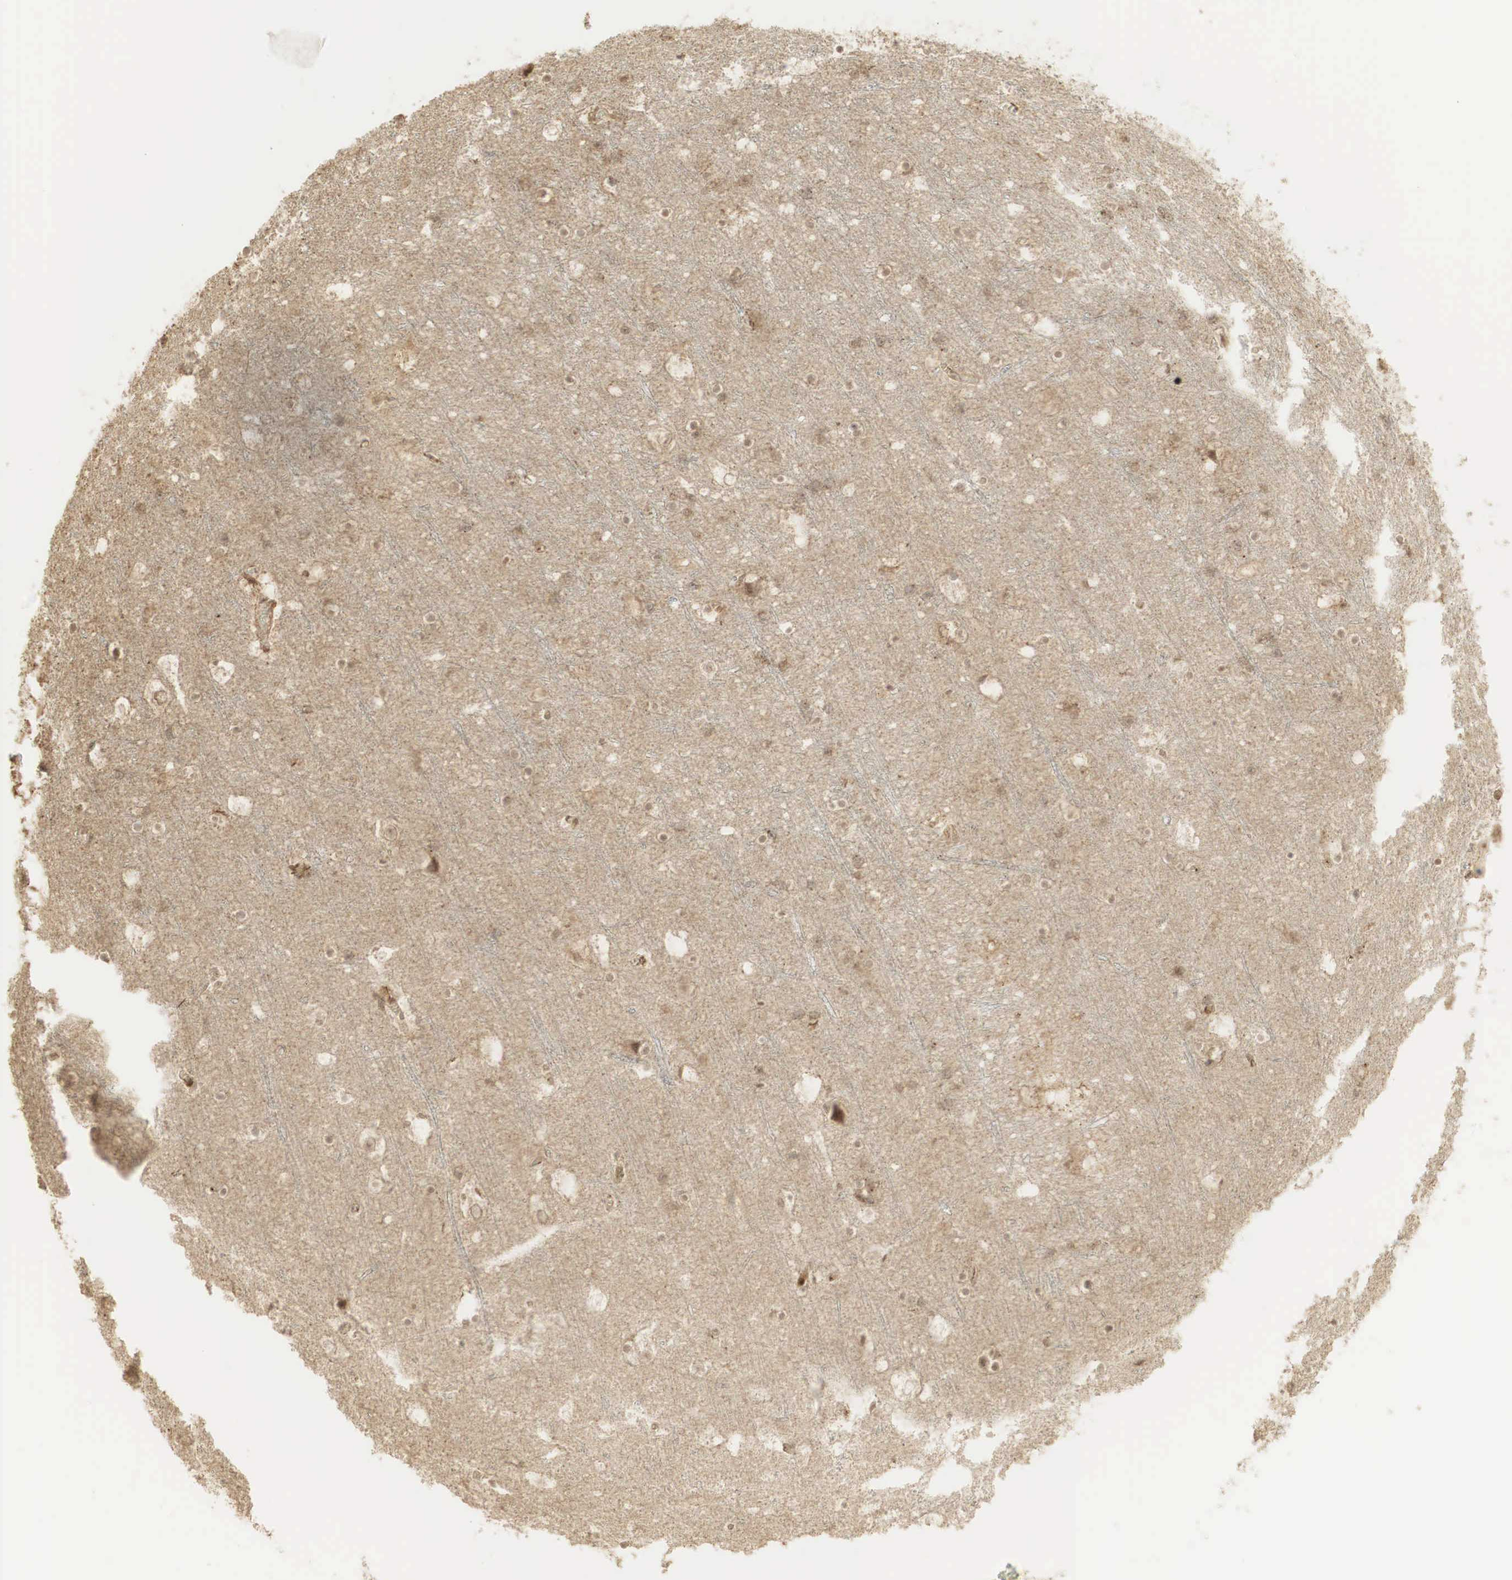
{"staining": {"intensity": "moderate", "quantity": ">75%", "location": "nuclear"}, "tissue": "cerebral cortex", "cell_type": "Endothelial cells", "image_type": "normal", "snomed": [{"axis": "morphology", "description": "Normal tissue, NOS"}, {"axis": "topography", "description": "Cerebral cortex"}], "caption": "This photomicrograph demonstrates immunohistochemistry staining of benign cerebral cortex, with medium moderate nuclear expression in approximately >75% of endothelial cells.", "gene": "RNF113A", "patient": {"sex": "male", "age": 45}}